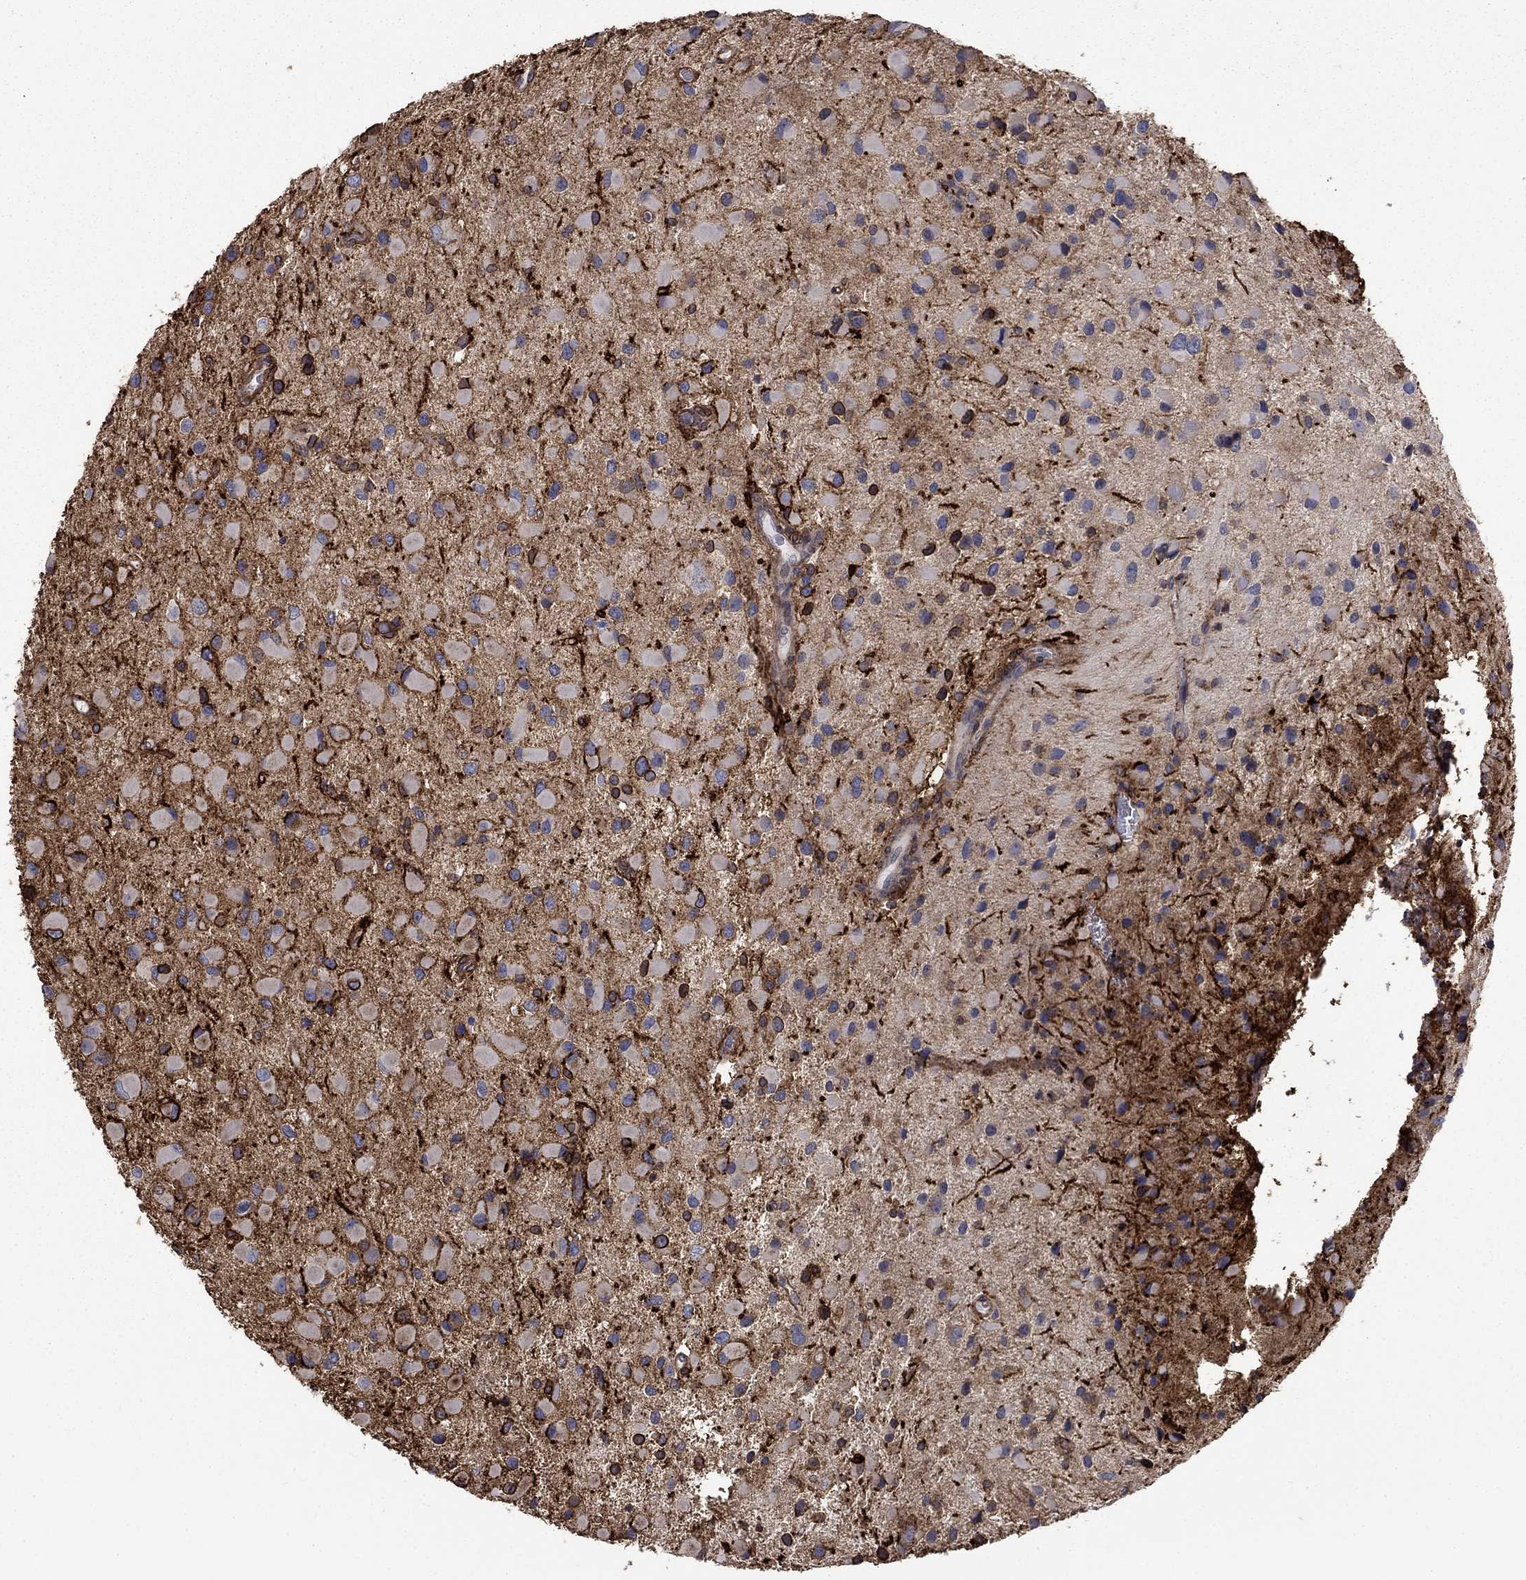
{"staining": {"intensity": "strong", "quantity": "<25%", "location": "cytoplasmic/membranous"}, "tissue": "glioma", "cell_type": "Tumor cells", "image_type": "cancer", "snomed": [{"axis": "morphology", "description": "Glioma, malignant, Low grade"}, {"axis": "topography", "description": "Brain"}], "caption": "DAB immunohistochemical staining of human malignant glioma (low-grade) demonstrates strong cytoplasmic/membranous protein expression in approximately <25% of tumor cells. The protein is shown in brown color, while the nuclei are stained blue.", "gene": "PLAU", "patient": {"sex": "female", "age": 32}}